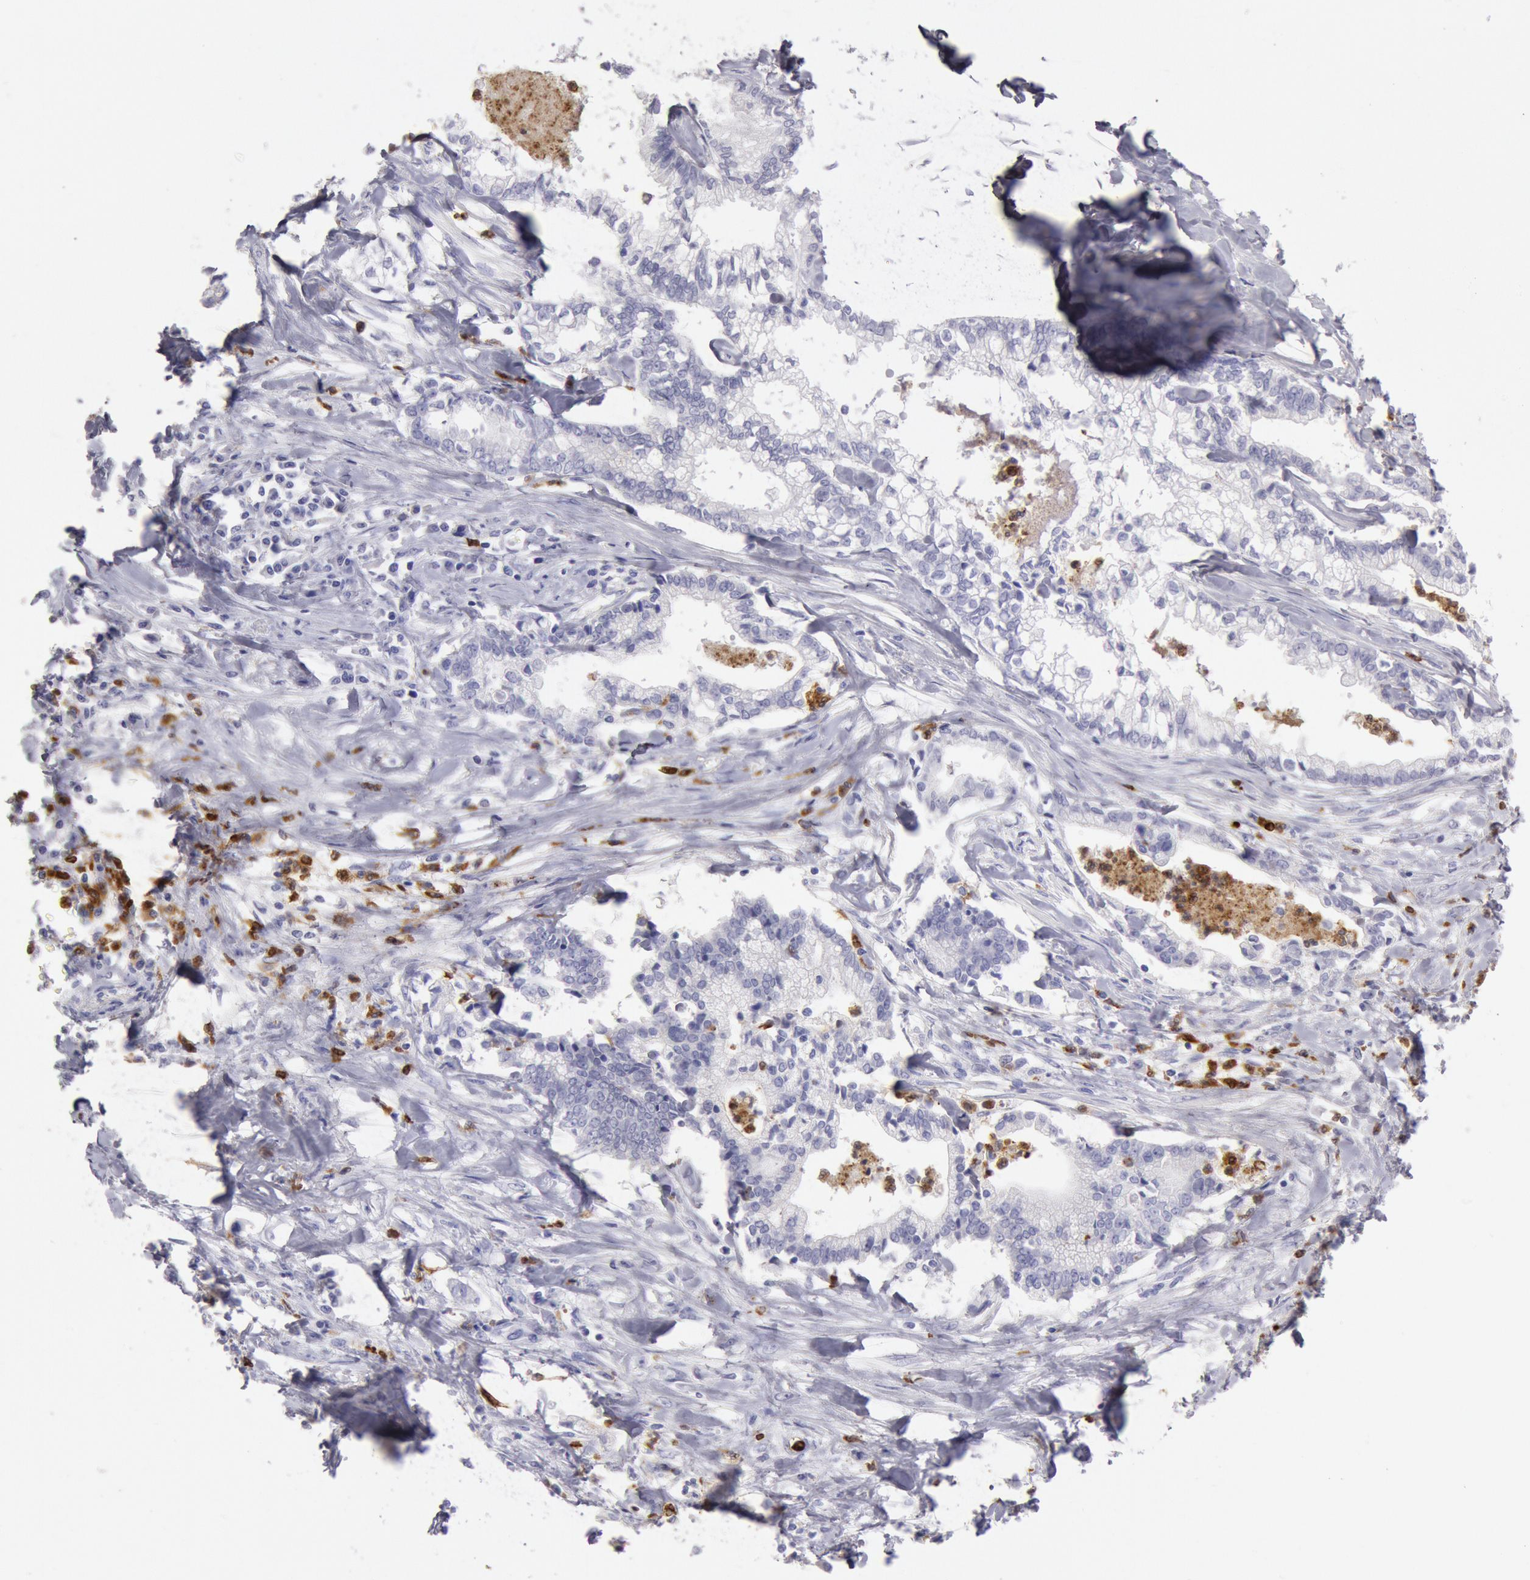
{"staining": {"intensity": "negative", "quantity": "none", "location": "none"}, "tissue": "liver cancer", "cell_type": "Tumor cells", "image_type": "cancer", "snomed": [{"axis": "morphology", "description": "Cholangiocarcinoma"}, {"axis": "topography", "description": "Liver"}], "caption": "Immunohistochemistry of cholangiocarcinoma (liver) shows no positivity in tumor cells.", "gene": "FCN1", "patient": {"sex": "male", "age": 57}}